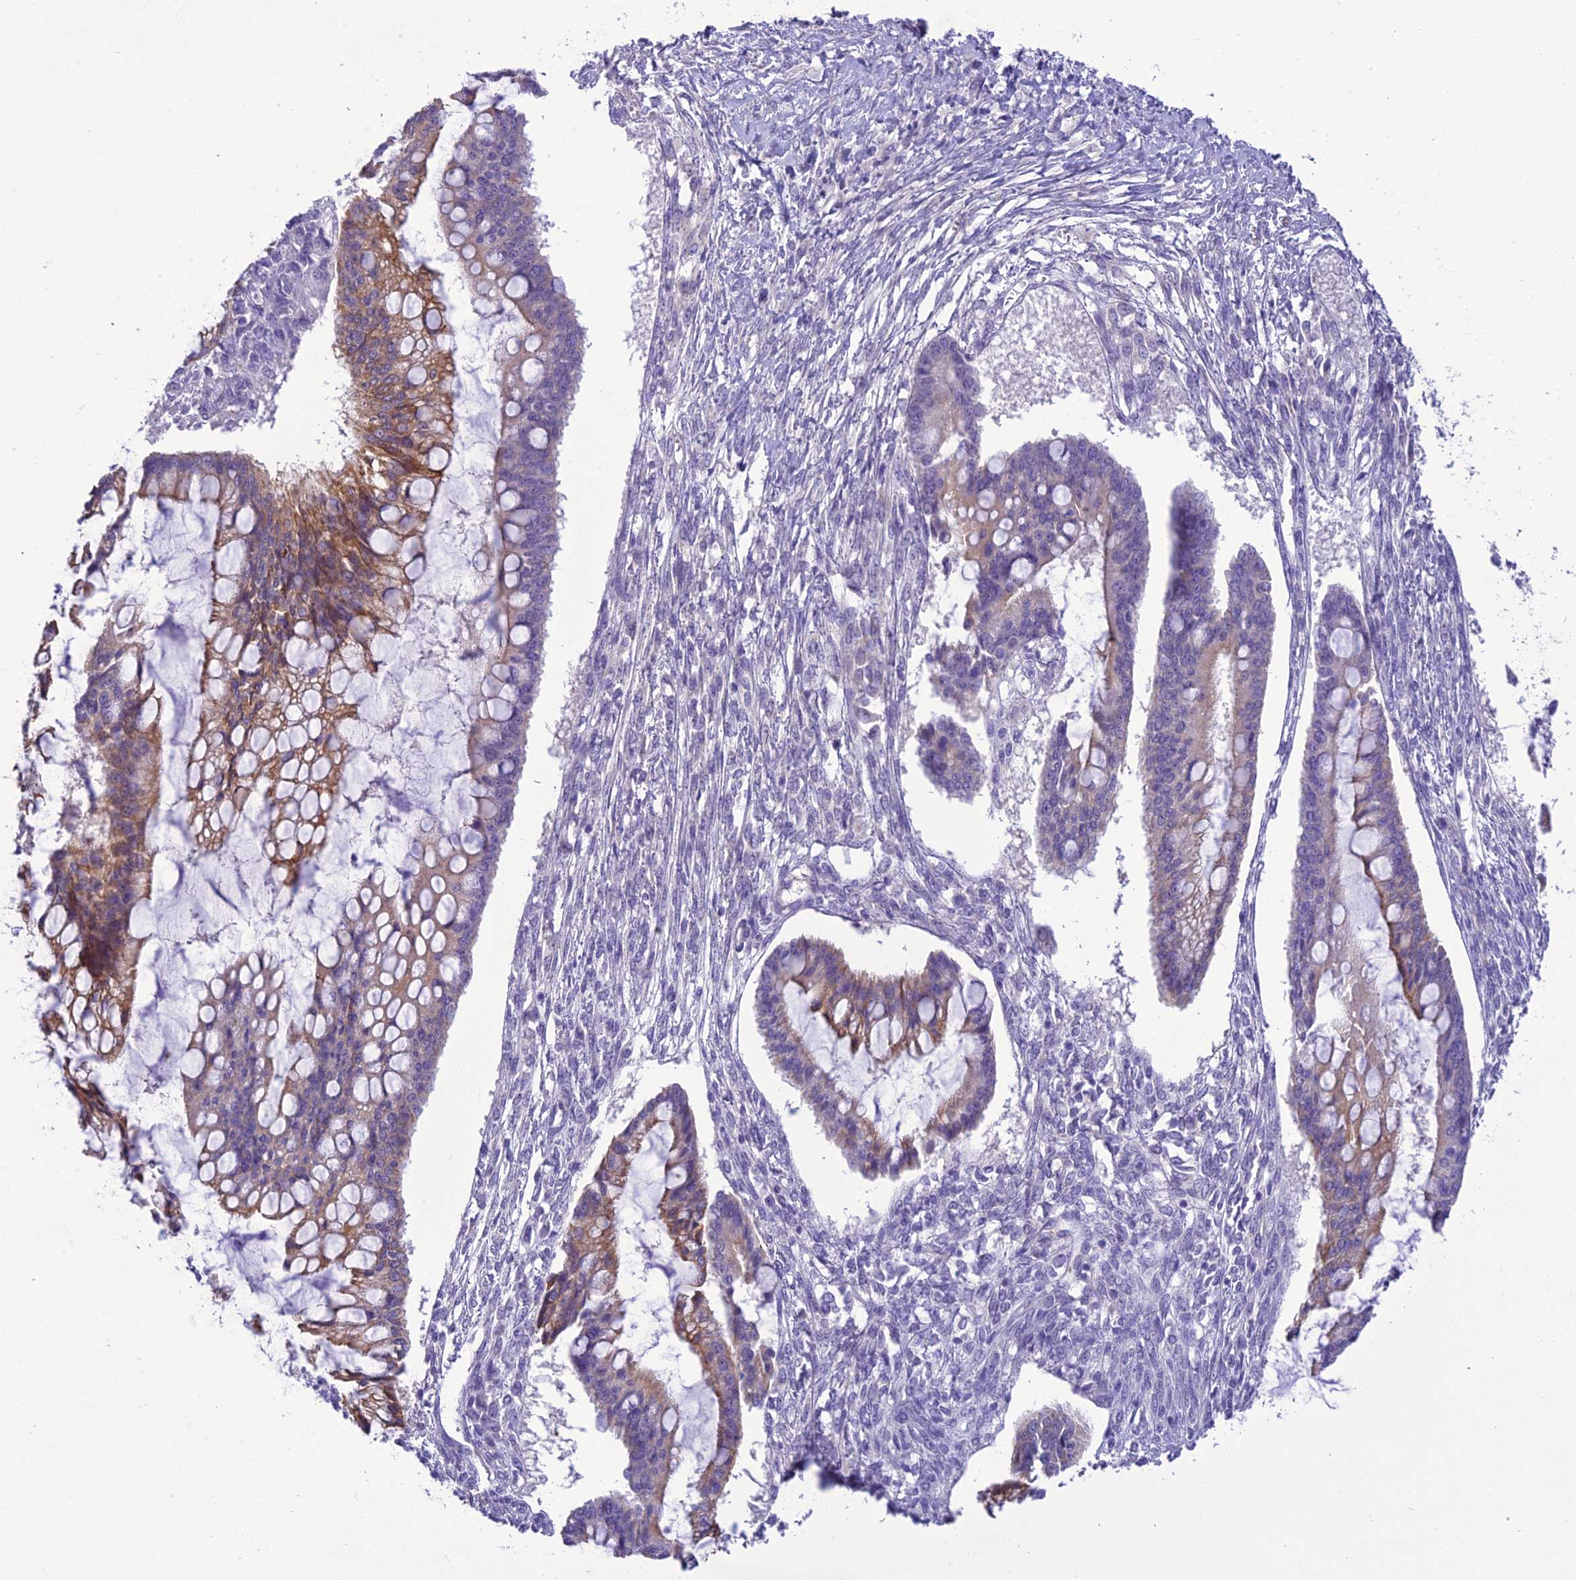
{"staining": {"intensity": "moderate", "quantity": "25%-75%", "location": "cytoplasmic/membranous"}, "tissue": "ovarian cancer", "cell_type": "Tumor cells", "image_type": "cancer", "snomed": [{"axis": "morphology", "description": "Cystadenocarcinoma, mucinous, NOS"}, {"axis": "topography", "description": "Ovary"}], "caption": "A micrograph showing moderate cytoplasmic/membranous staining in approximately 25%-75% of tumor cells in mucinous cystadenocarcinoma (ovarian), as visualized by brown immunohistochemical staining.", "gene": "SCRT1", "patient": {"sex": "female", "age": 73}}